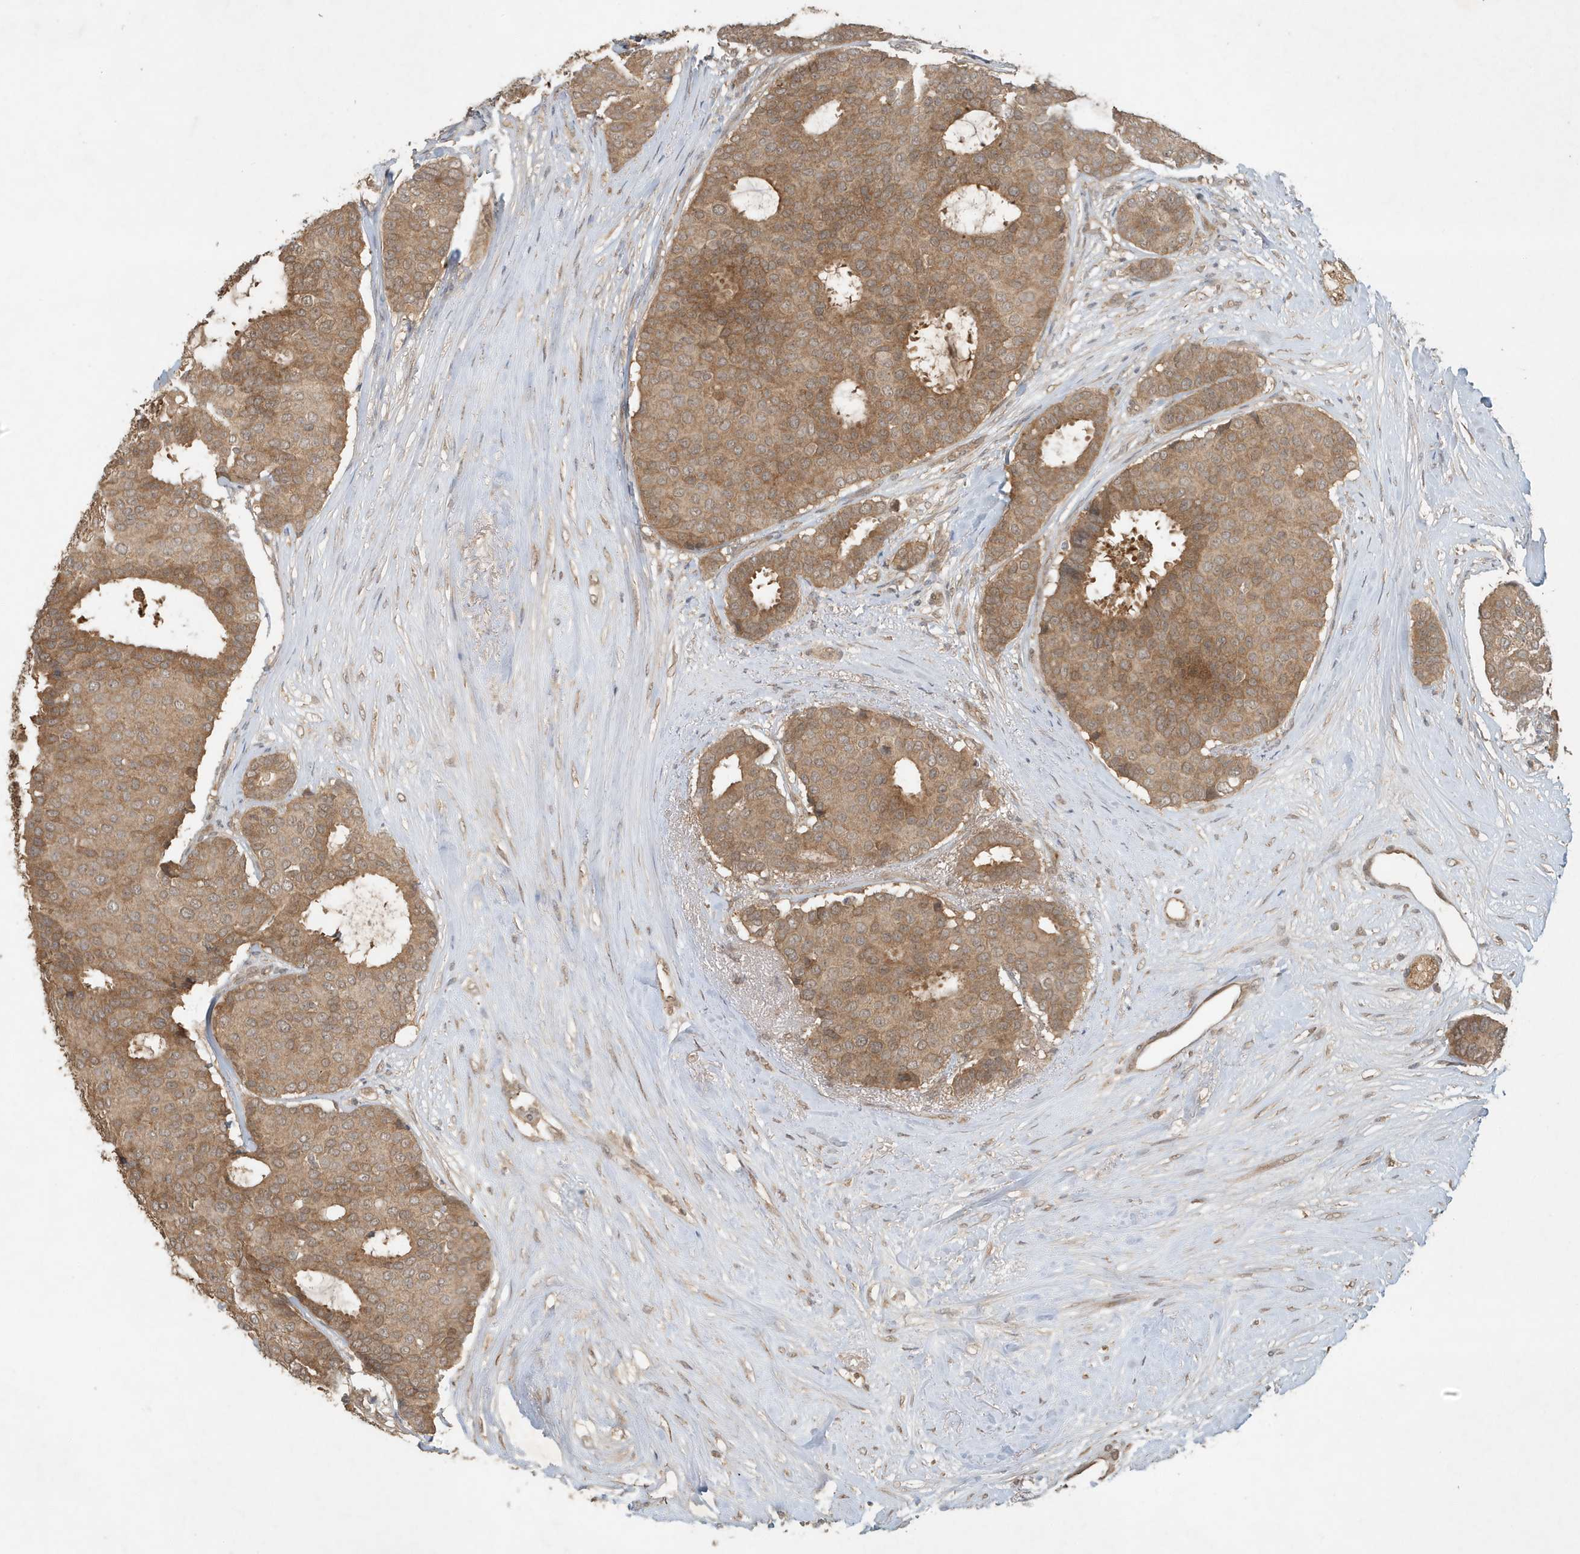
{"staining": {"intensity": "moderate", "quantity": ">75%", "location": "cytoplasmic/membranous"}, "tissue": "breast cancer", "cell_type": "Tumor cells", "image_type": "cancer", "snomed": [{"axis": "morphology", "description": "Duct carcinoma"}, {"axis": "topography", "description": "Breast"}], "caption": "Invasive ductal carcinoma (breast) tissue exhibits moderate cytoplasmic/membranous positivity in about >75% of tumor cells, visualized by immunohistochemistry.", "gene": "ABCB9", "patient": {"sex": "female", "age": 75}}